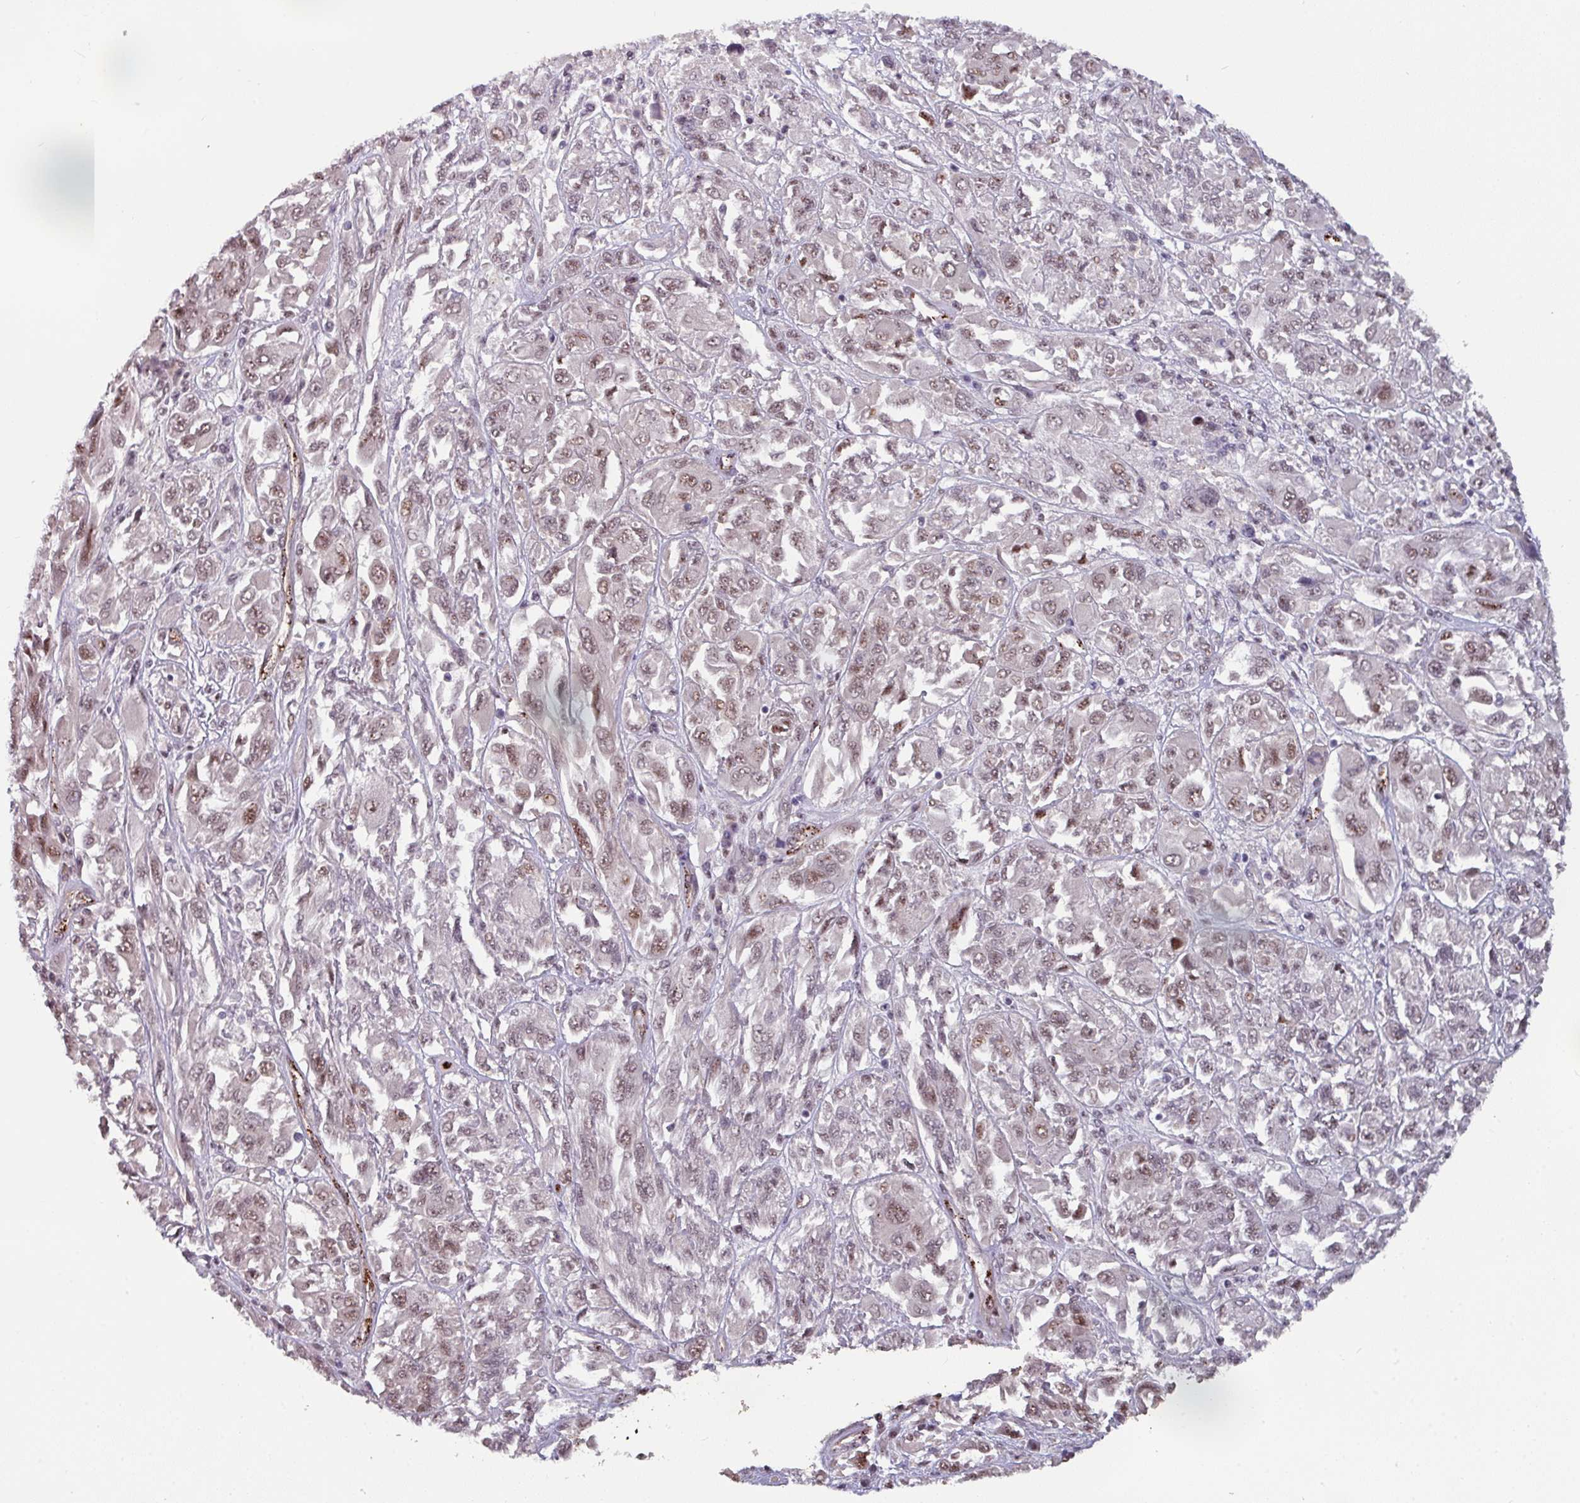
{"staining": {"intensity": "moderate", "quantity": "25%-75%", "location": "nuclear"}, "tissue": "melanoma", "cell_type": "Tumor cells", "image_type": "cancer", "snomed": [{"axis": "morphology", "description": "Malignant melanoma, NOS"}, {"axis": "topography", "description": "Skin"}], "caption": "Melanoma stained for a protein (brown) displays moderate nuclear positive staining in about 25%-75% of tumor cells.", "gene": "SIDT2", "patient": {"sex": "female", "age": 91}}